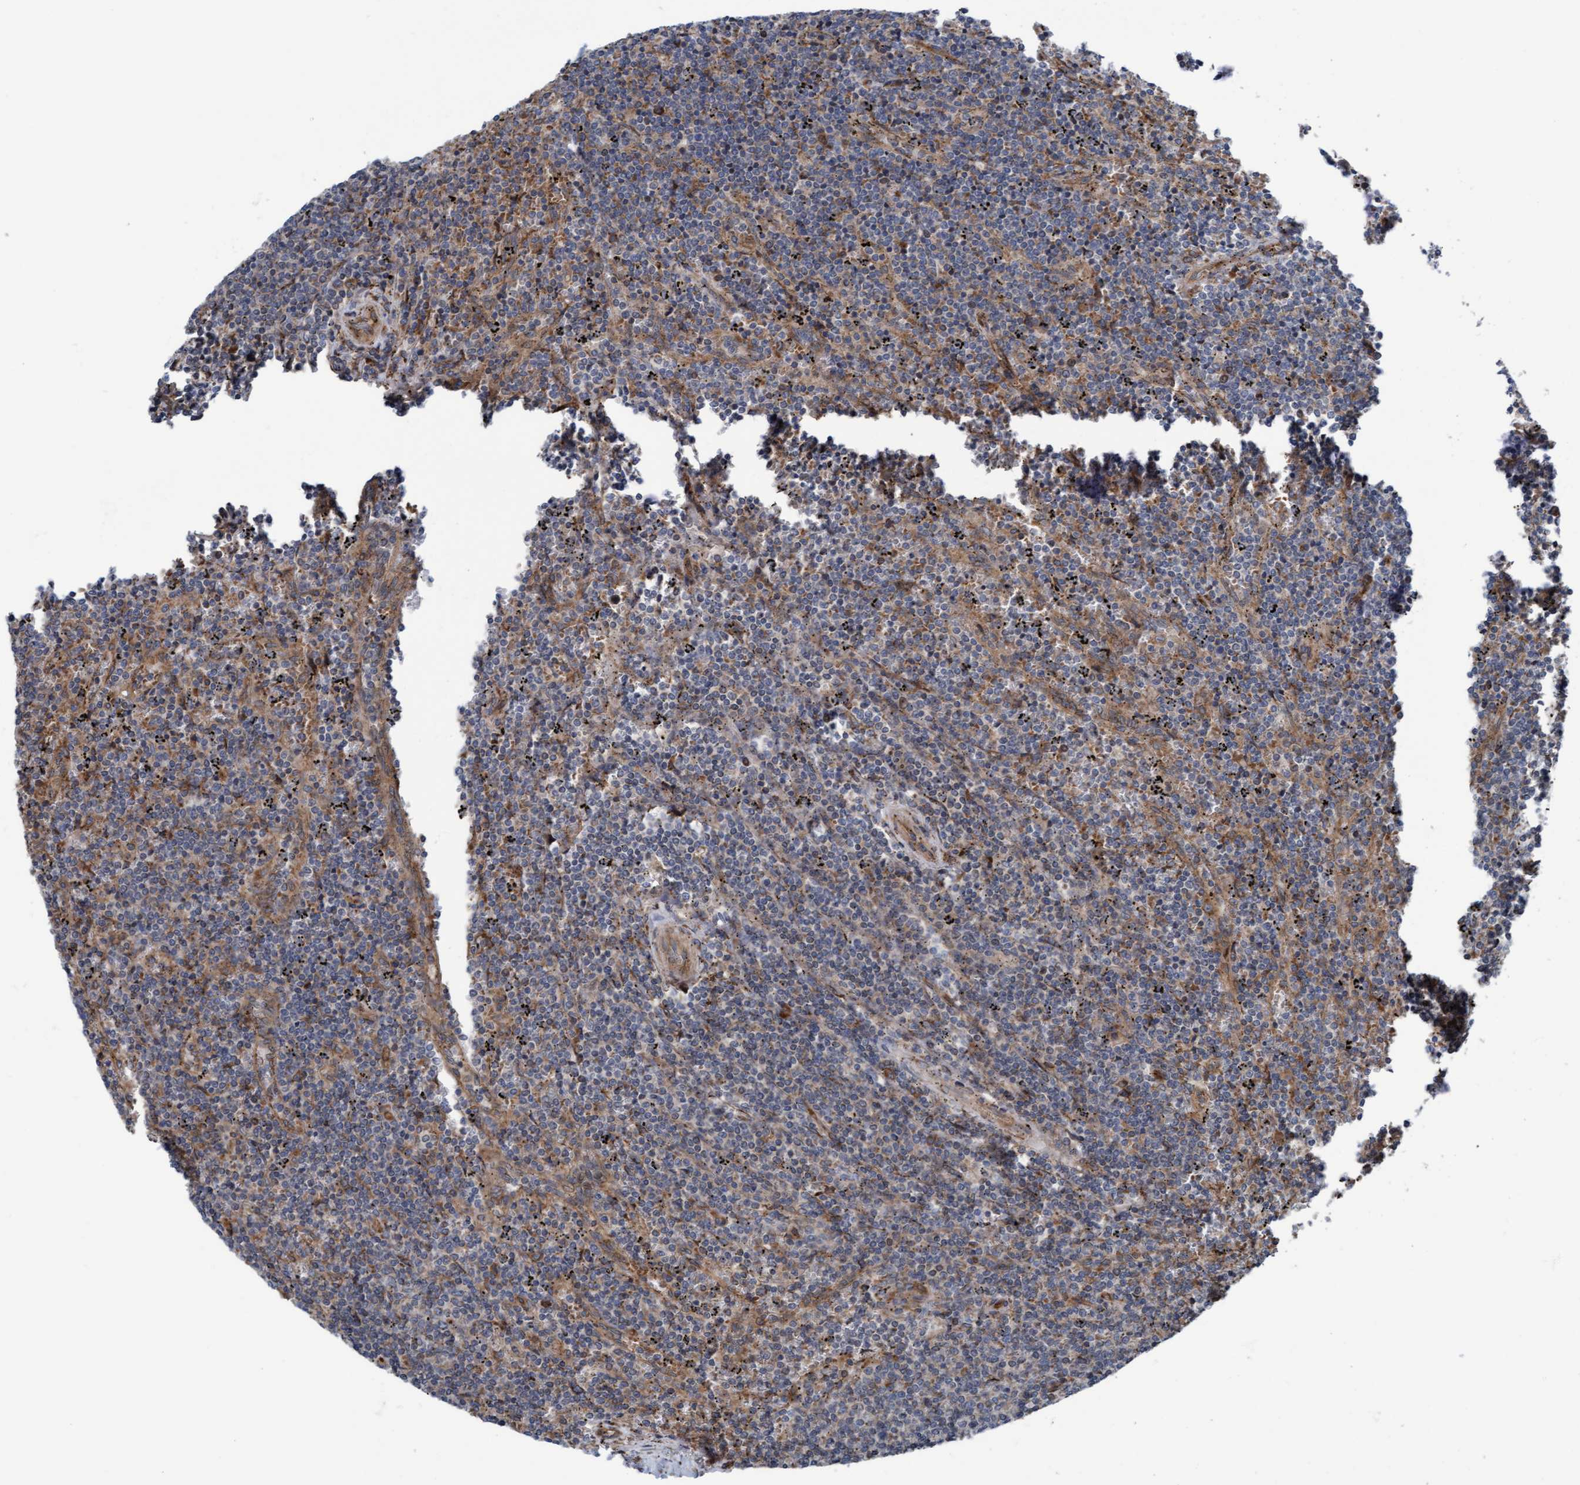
{"staining": {"intensity": "negative", "quantity": "none", "location": "none"}, "tissue": "lymphoma", "cell_type": "Tumor cells", "image_type": "cancer", "snomed": [{"axis": "morphology", "description": "Malignant lymphoma, non-Hodgkin's type, Low grade"}, {"axis": "topography", "description": "Spleen"}], "caption": "Human lymphoma stained for a protein using immunohistochemistry exhibits no staining in tumor cells.", "gene": "RAP1GAP2", "patient": {"sex": "female", "age": 50}}